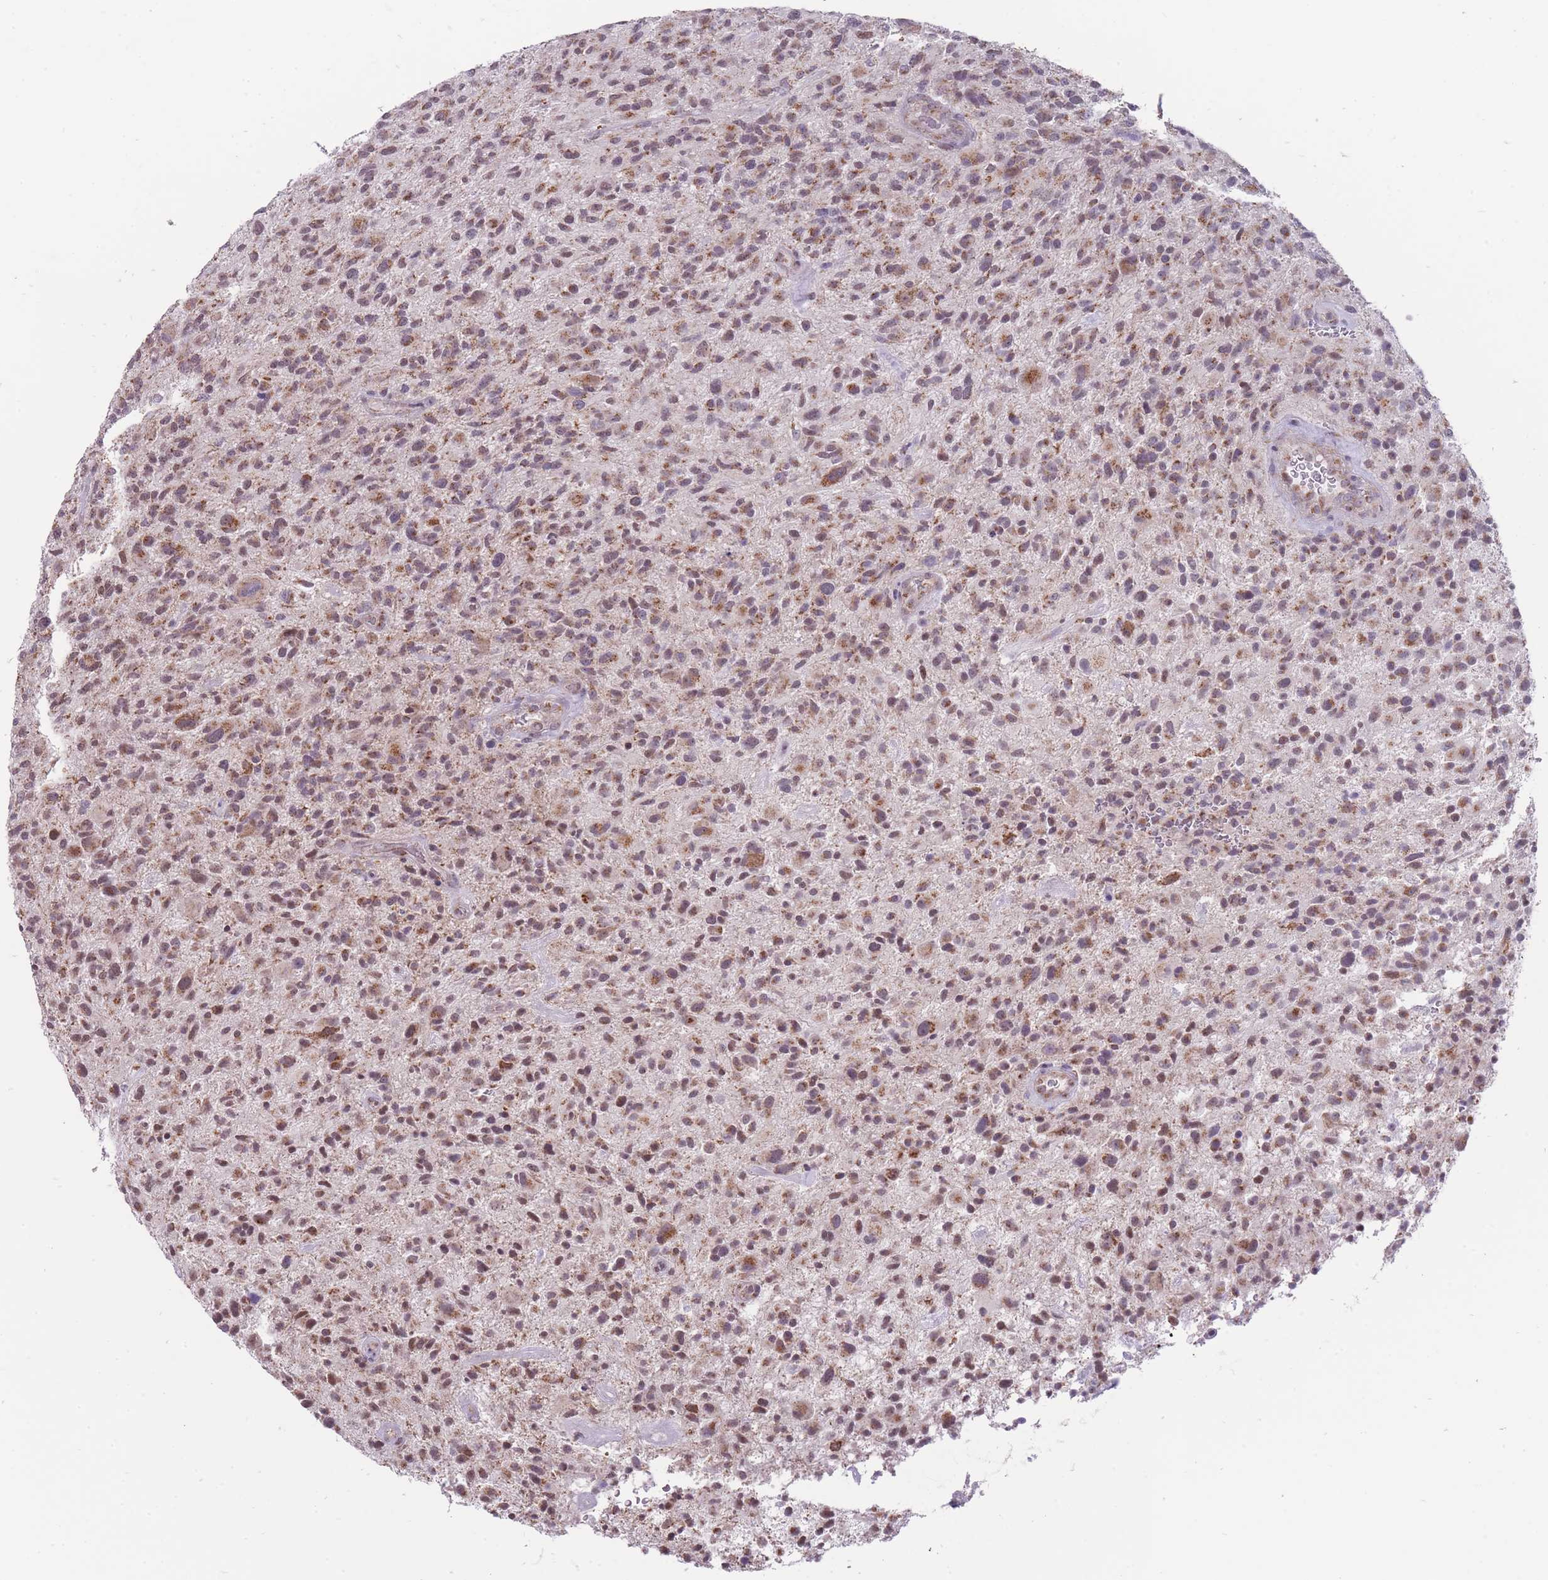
{"staining": {"intensity": "moderate", "quantity": ">75%", "location": "cytoplasmic/membranous"}, "tissue": "glioma", "cell_type": "Tumor cells", "image_type": "cancer", "snomed": [{"axis": "morphology", "description": "Glioma, malignant, High grade"}, {"axis": "topography", "description": "Brain"}], "caption": "An image of human malignant glioma (high-grade) stained for a protein exhibits moderate cytoplasmic/membranous brown staining in tumor cells. Using DAB (3,3'-diaminobenzidine) (brown) and hematoxylin (blue) stains, captured at high magnification using brightfield microscopy.", "gene": "NELL1", "patient": {"sex": "male", "age": 47}}